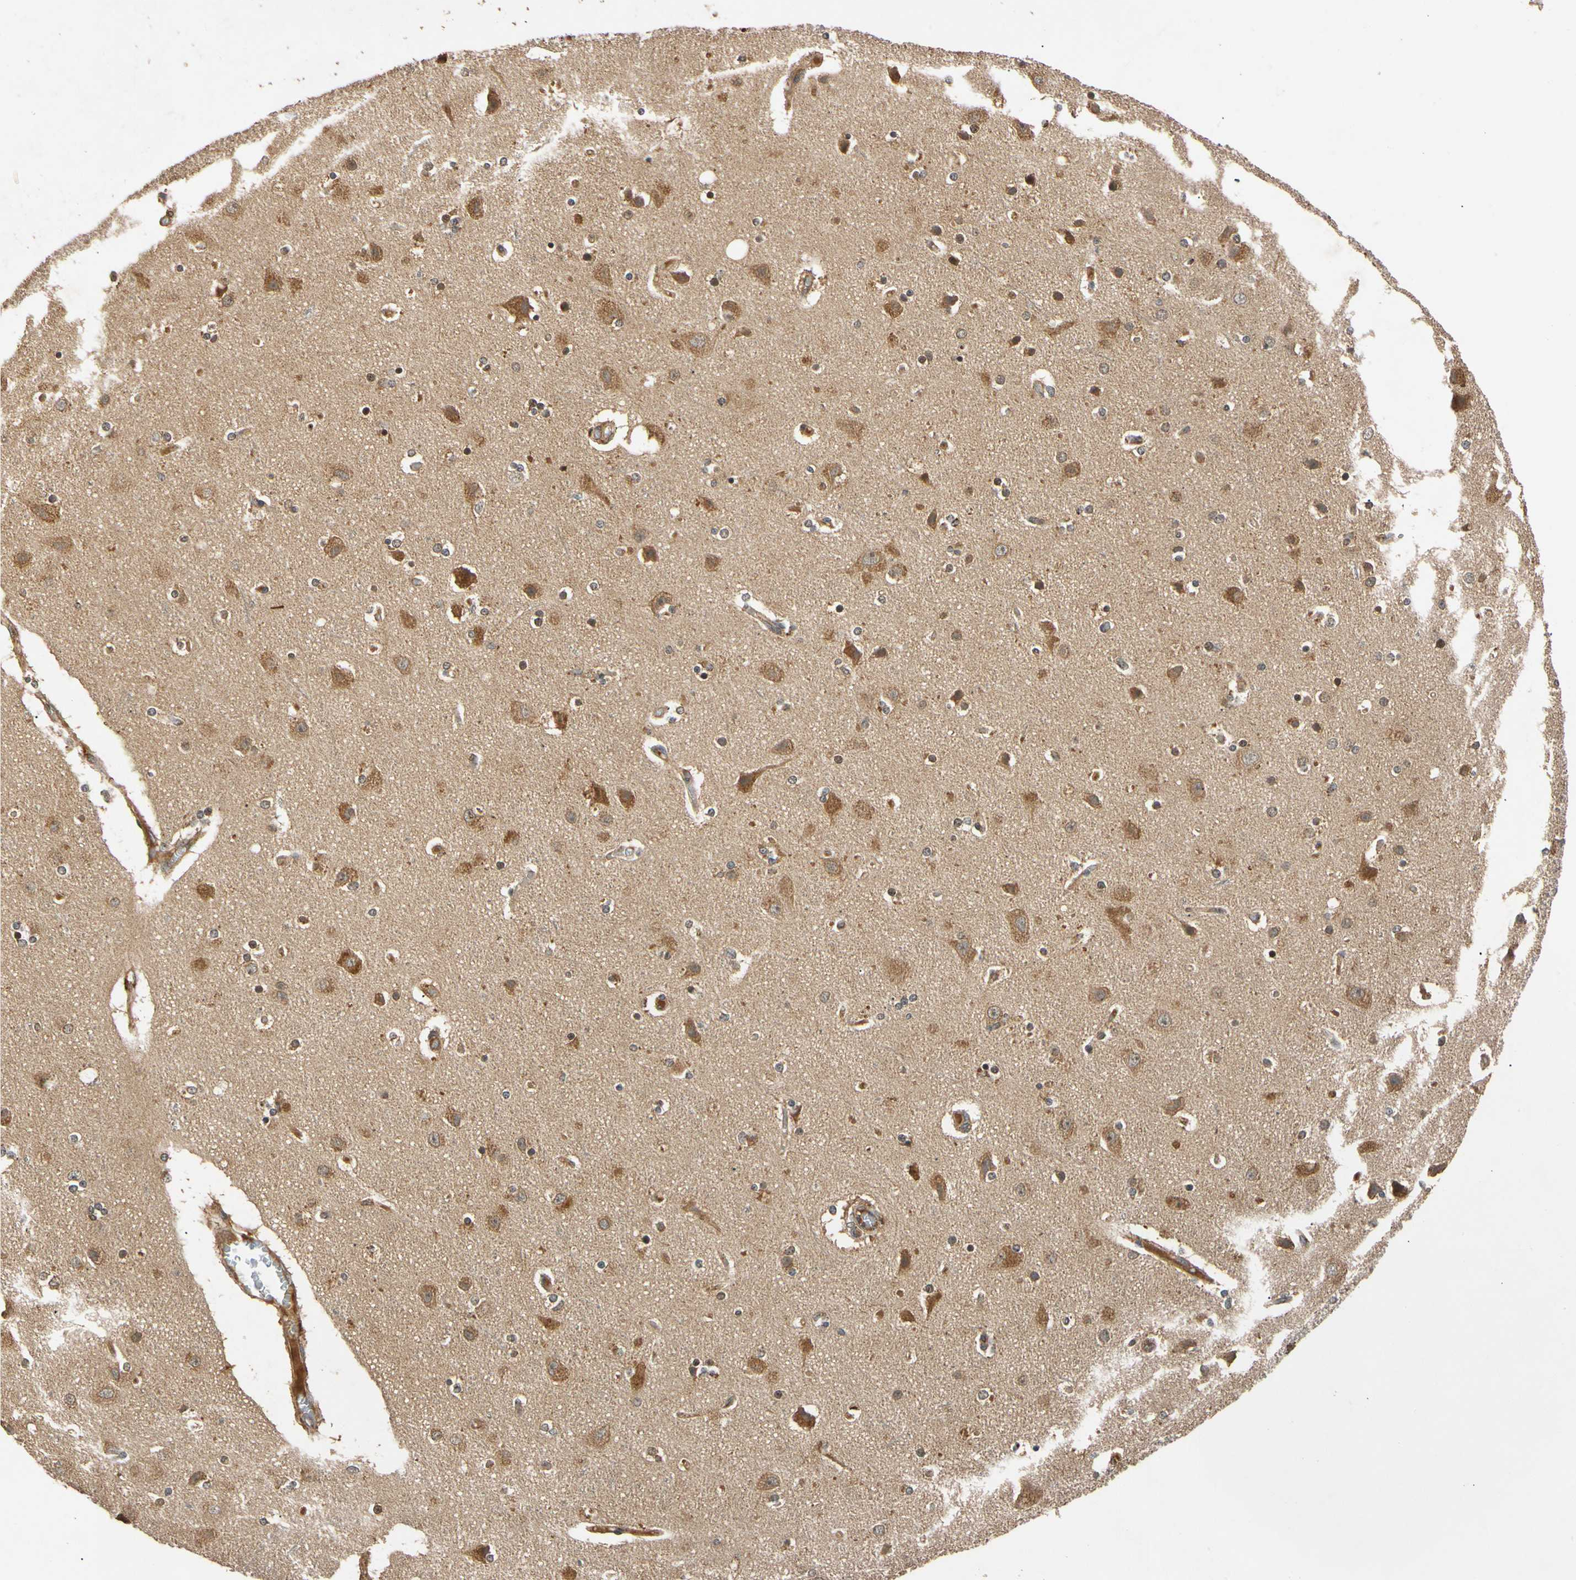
{"staining": {"intensity": "moderate", "quantity": ">75%", "location": "cytoplasmic/membranous"}, "tissue": "cerebral cortex", "cell_type": "Endothelial cells", "image_type": "normal", "snomed": [{"axis": "morphology", "description": "Normal tissue, NOS"}, {"axis": "topography", "description": "Cerebral cortex"}], "caption": "Immunohistochemical staining of unremarkable cerebral cortex demonstrates >75% levels of moderate cytoplasmic/membranous protein expression in approximately >75% of endothelial cells.", "gene": "MRPS22", "patient": {"sex": "female", "age": 54}}